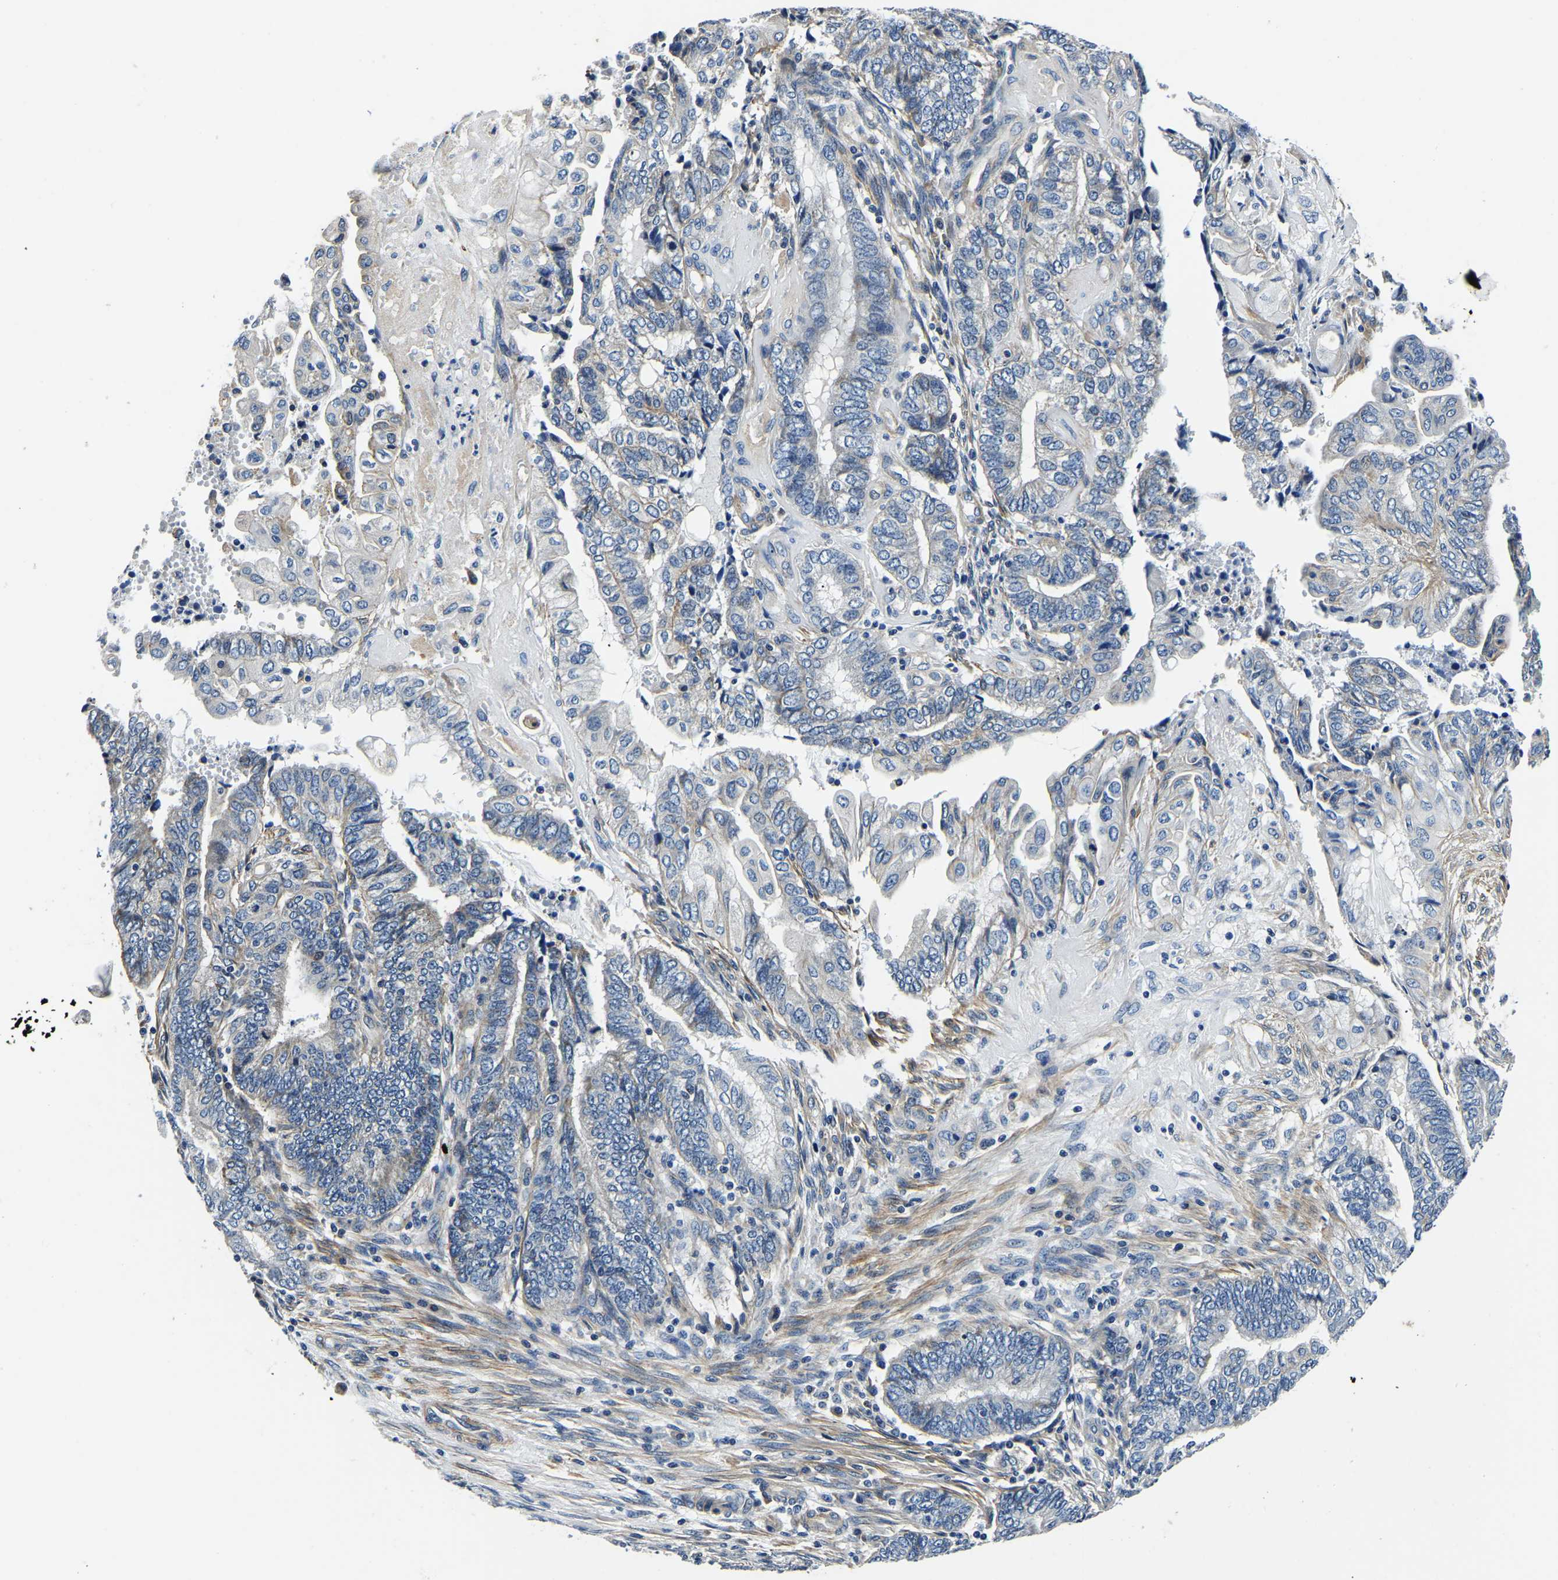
{"staining": {"intensity": "negative", "quantity": "none", "location": "none"}, "tissue": "endometrial cancer", "cell_type": "Tumor cells", "image_type": "cancer", "snomed": [{"axis": "morphology", "description": "Adenocarcinoma, NOS"}, {"axis": "topography", "description": "Uterus"}, {"axis": "topography", "description": "Endometrium"}], "caption": "Endometrial cancer stained for a protein using immunohistochemistry (IHC) exhibits no staining tumor cells.", "gene": "KCTD17", "patient": {"sex": "female", "age": 70}}